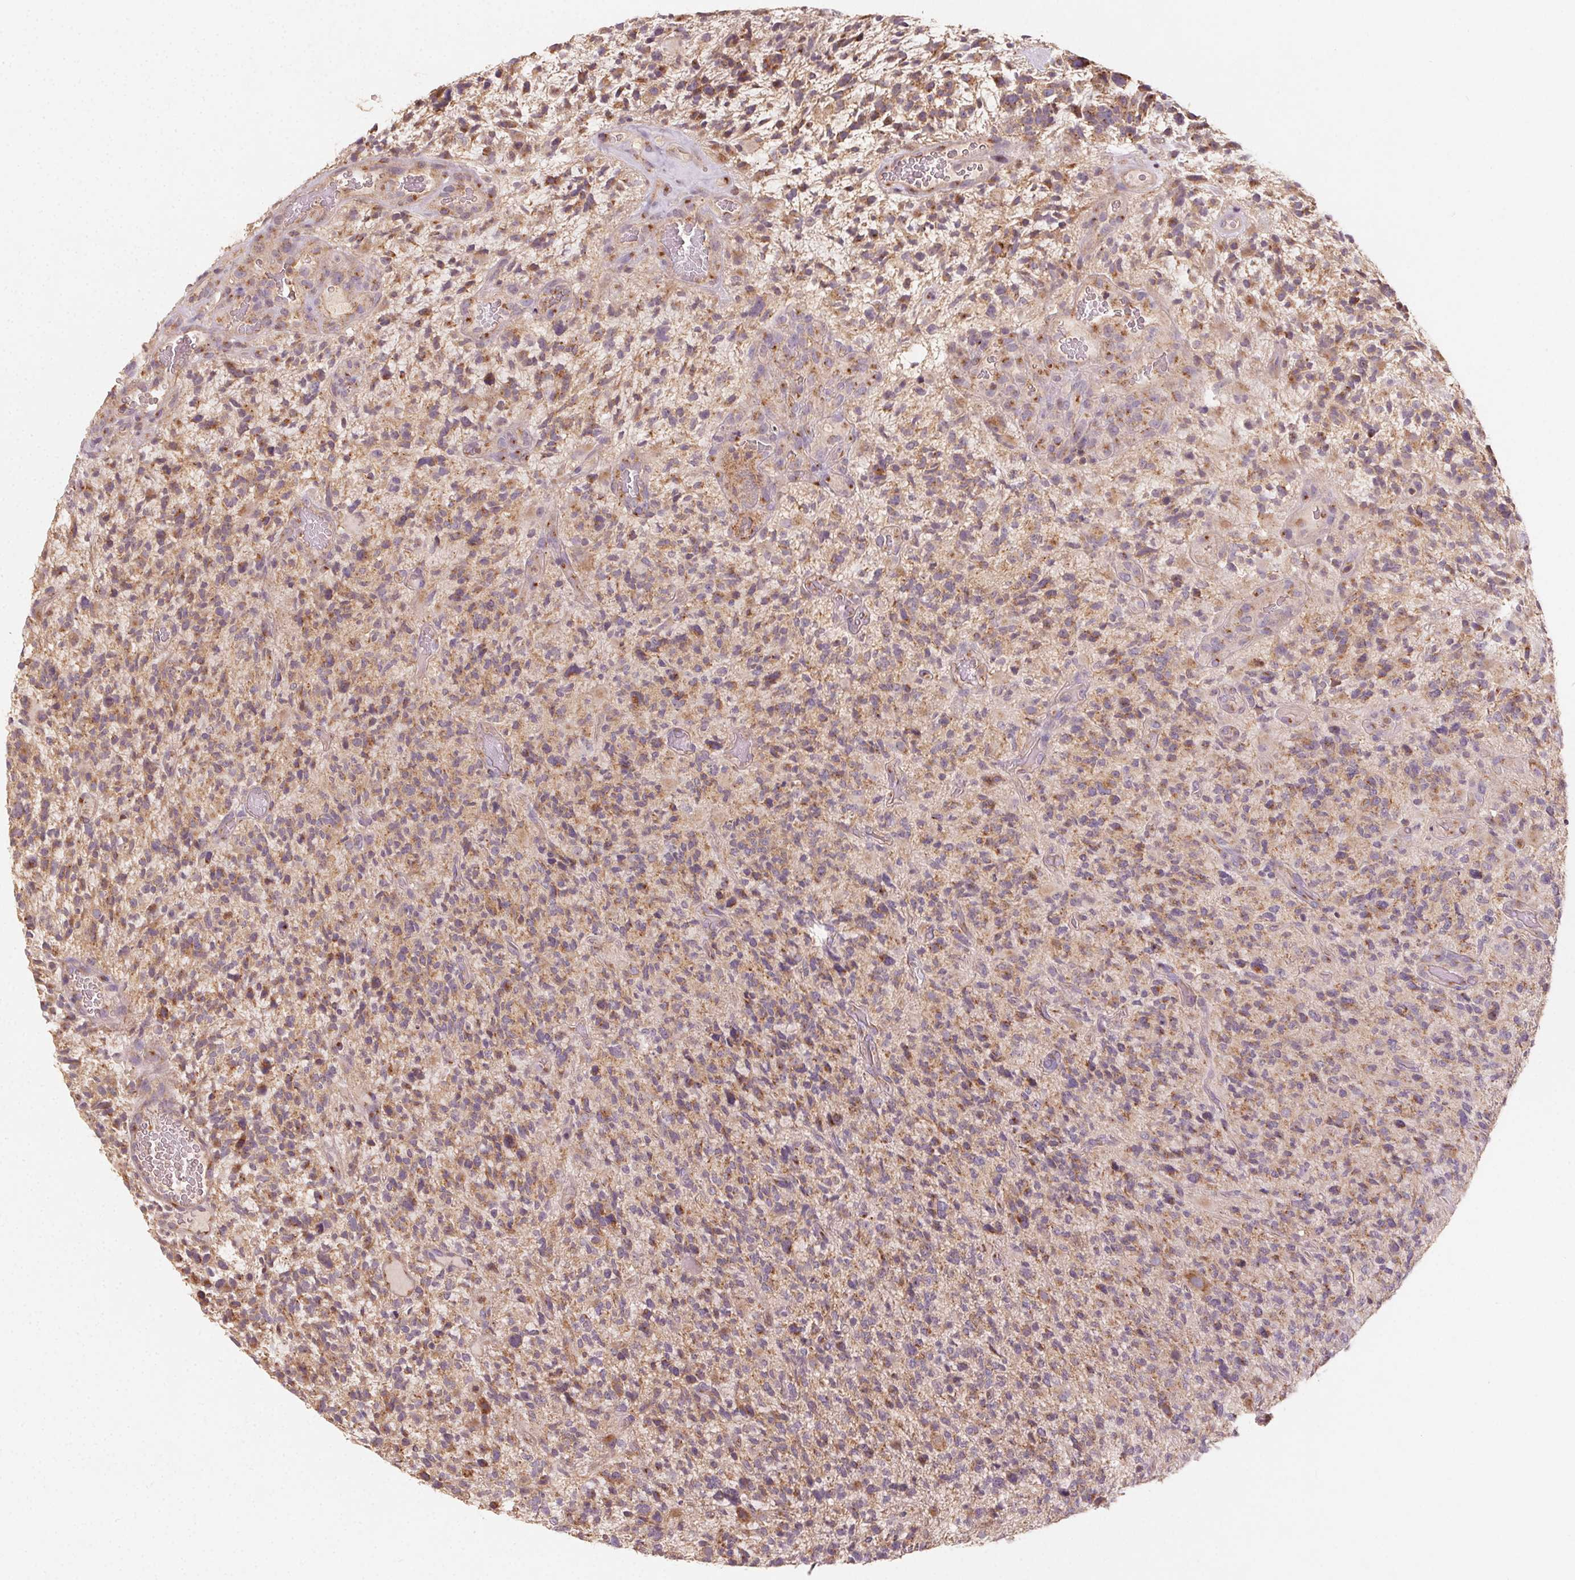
{"staining": {"intensity": "moderate", "quantity": ">75%", "location": "cytoplasmic/membranous"}, "tissue": "glioma", "cell_type": "Tumor cells", "image_type": "cancer", "snomed": [{"axis": "morphology", "description": "Glioma, malignant, High grade"}, {"axis": "topography", "description": "Brain"}], "caption": "IHC (DAB) staining of malignant high-grade glioma shows moderate cytoplasmic/membranous protein positivity in approximately >75% of tumor cells.", "gene": "AP1S1", "patient": {"sex": "female", "age": 71}}